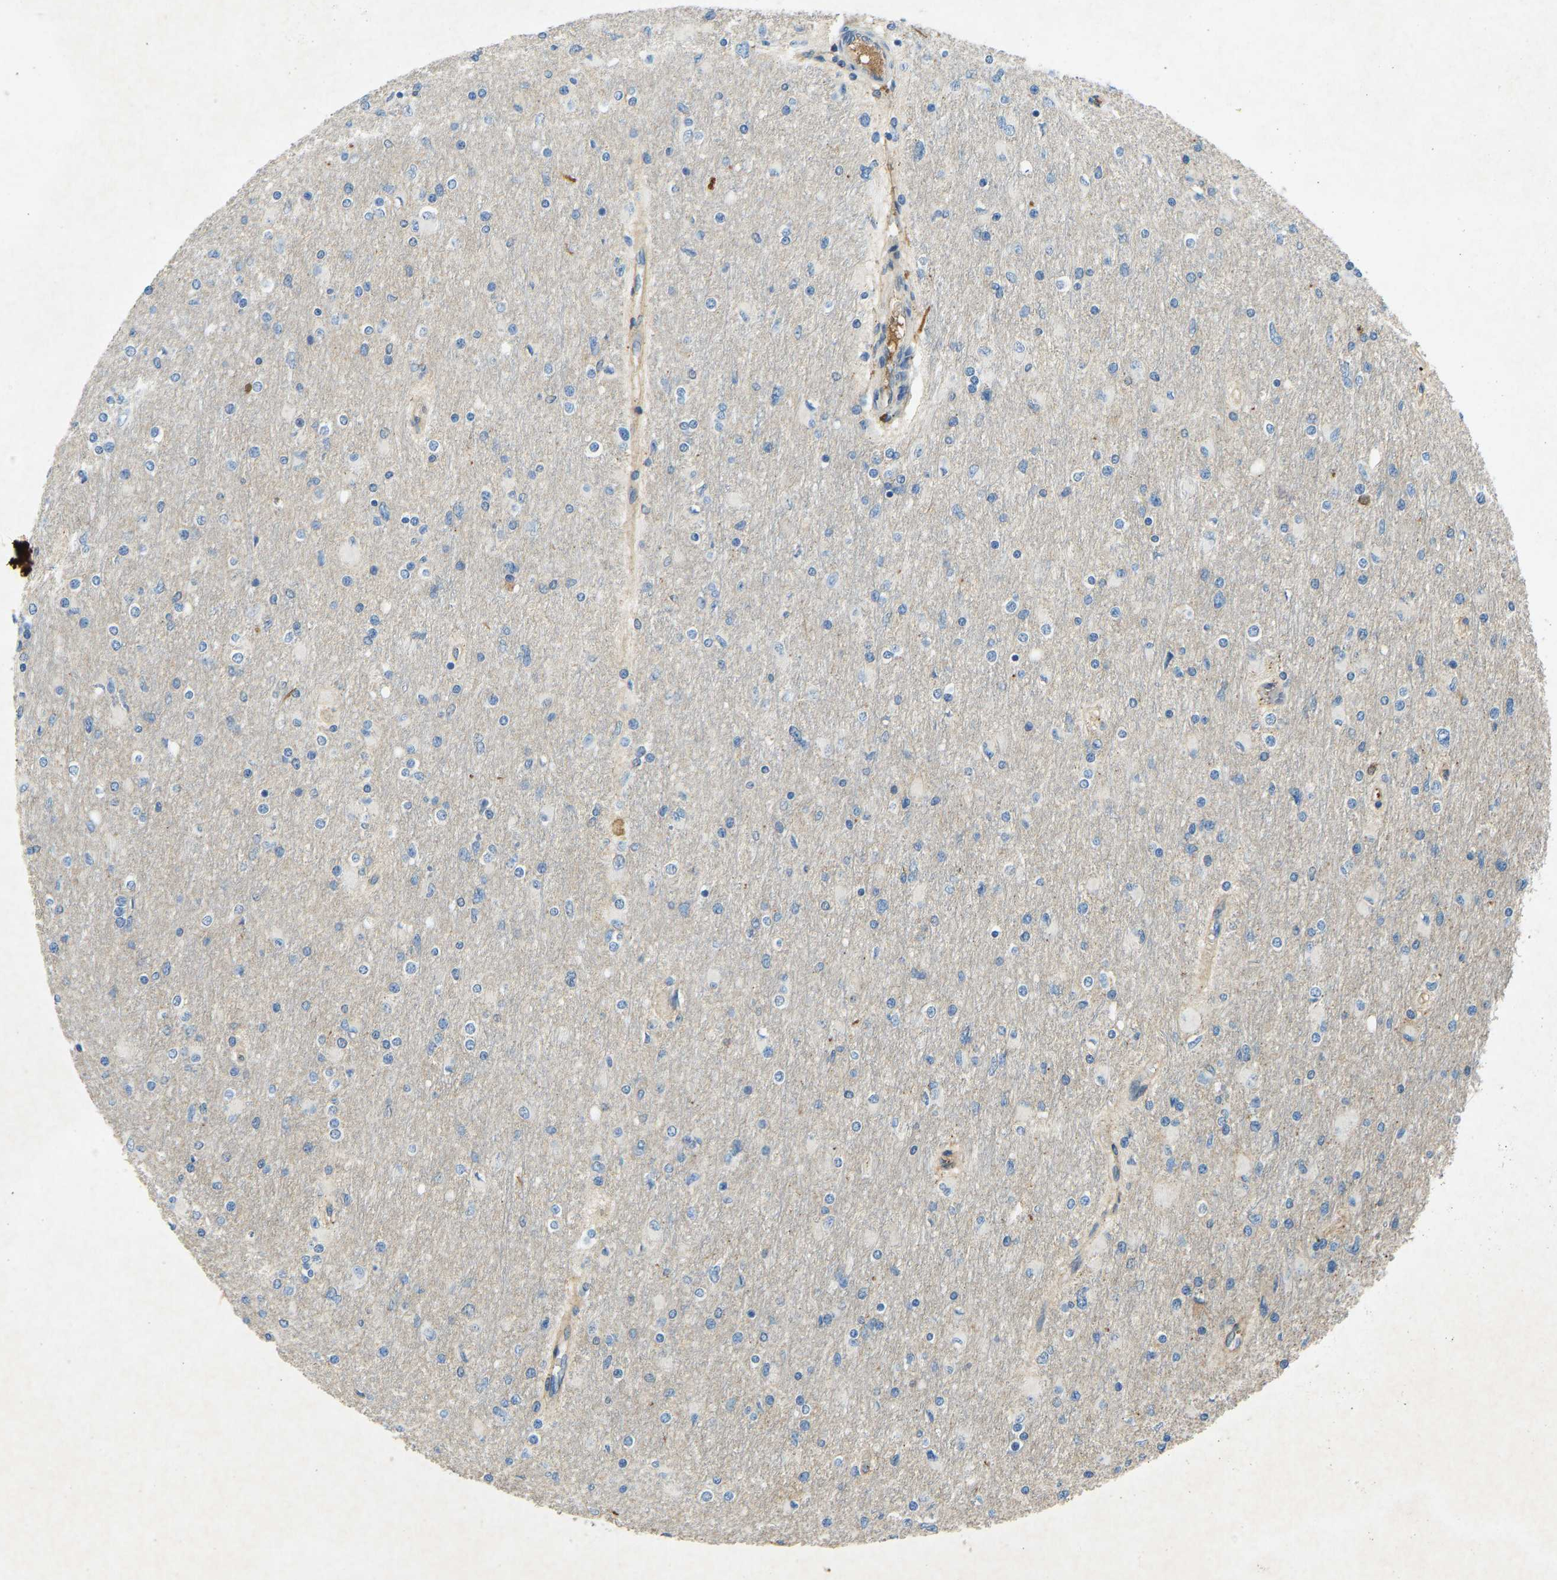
{"staining": {"intensity": "negative", "quantity": "none", "location": "none"}, "tissue": "glioma", "cell_type": "Tumor cells", "image_type": "cancer", "snomed": [{"axis": "morphology", "description": "Glioma, malignant, High grade"}, {"axis": "topography", "description": "Cerebral cortex"}], "caption": "Human glioma stained for a protein using IHC demonstrates no staining in tumor cells.", "gene": "THBS4", "patient": {"sex": "female", "age": 36}}